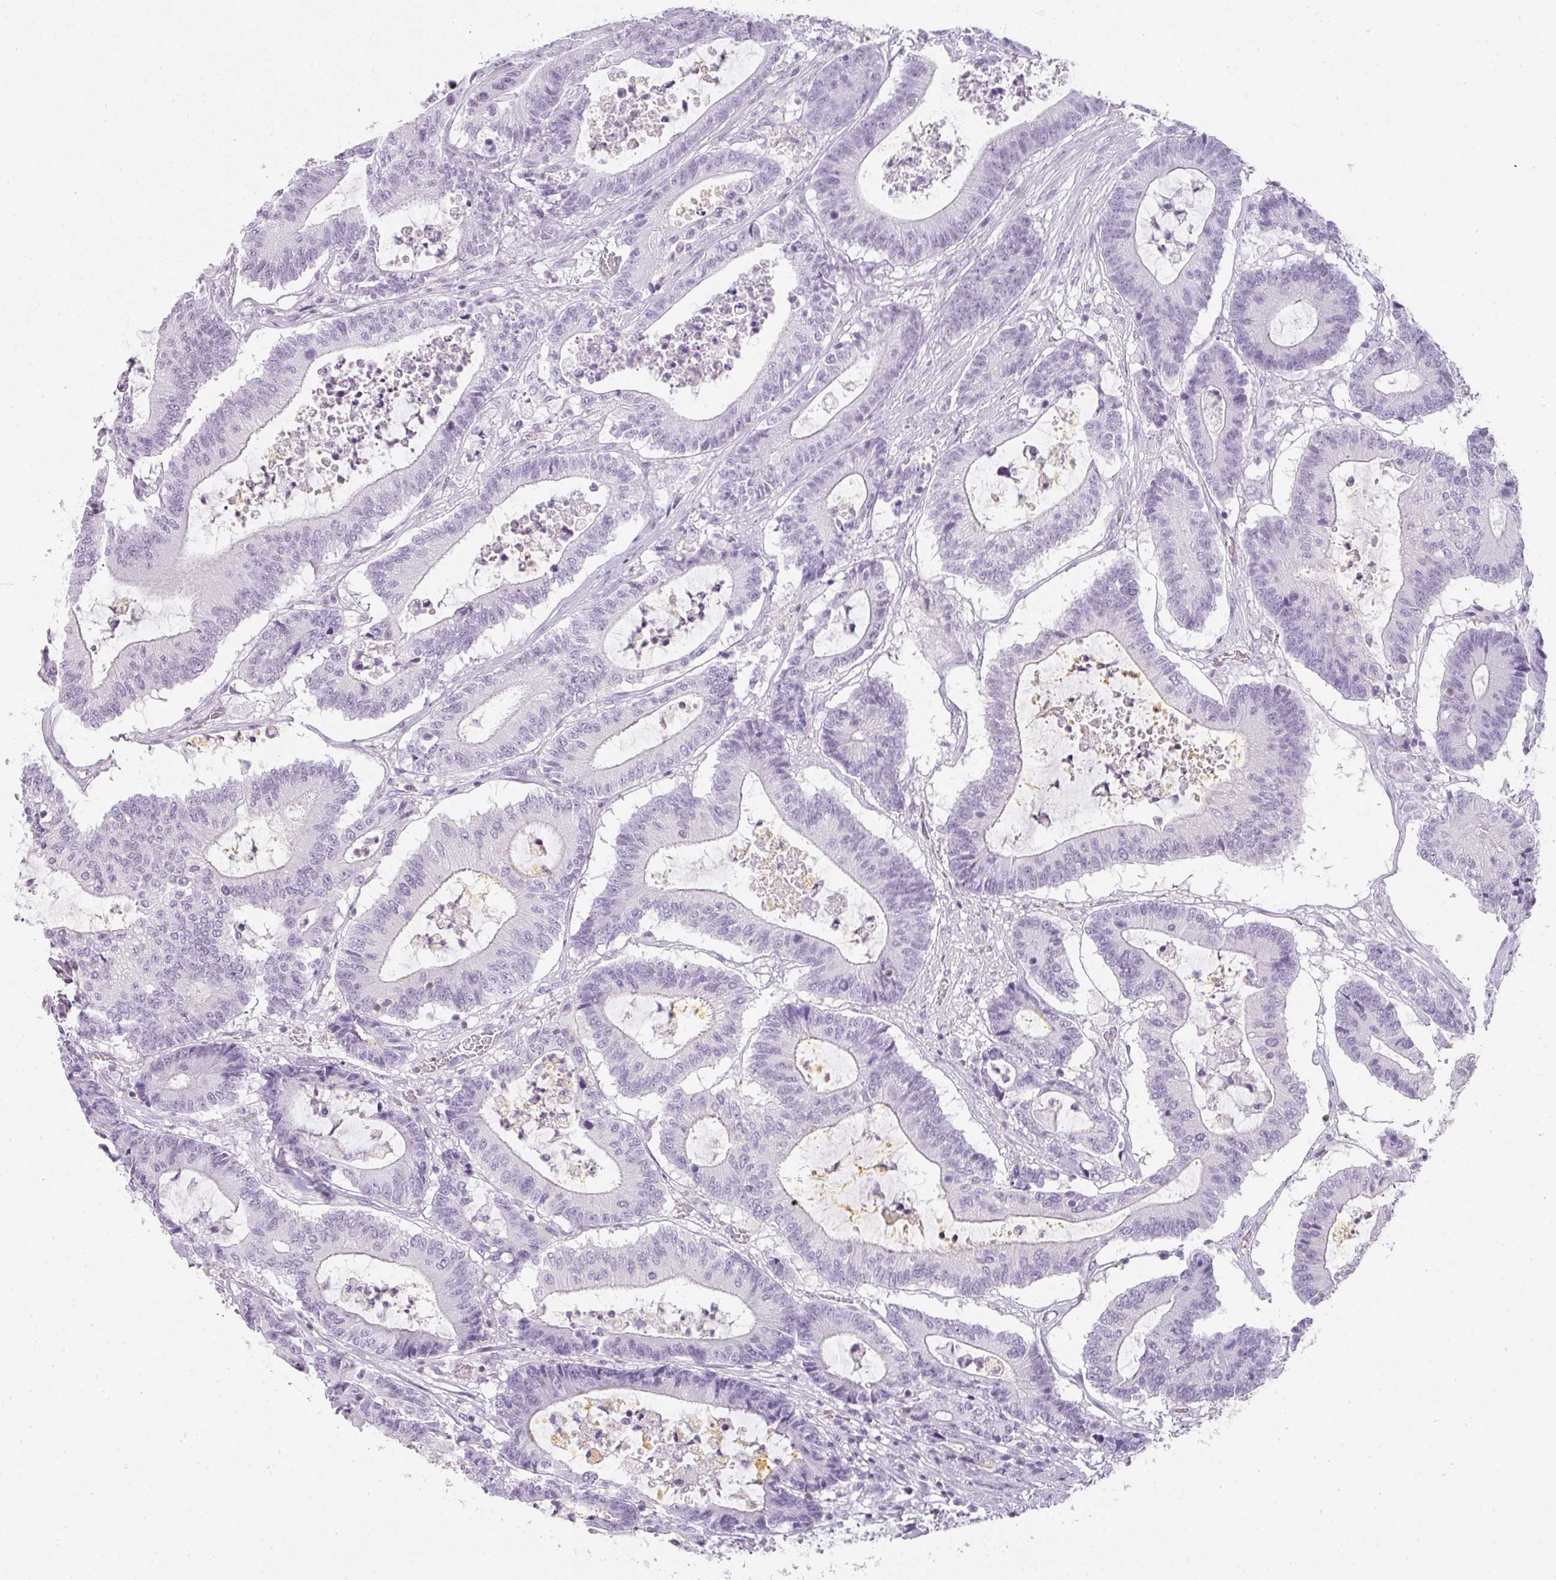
{"staining": {"intensity": "negative", "quantity": "none", "location": "none"}, "tissue": "colorectal cancer", "cell_type": "Tumor cells", "image_type": "cancer", "snomed": [{"axis": "morphology", "description": "Adenocarcinoma, NOS"}, {"axis": "topography", "description": "Colon"}], "caption": "IHC histopathology image of neoplastic tissue: adenocarcinoma (colorectal) stained with DAB (3,3'-diaminobenzidine) reveals no significant protein staining in tumor cells. (Brightfield microscopy of DAB (3,3'-diaminobenzidine) immunohistochemistry at high magnification).", "gene": "TMEM42", "patient": {"sex": "female", "age": 84}}